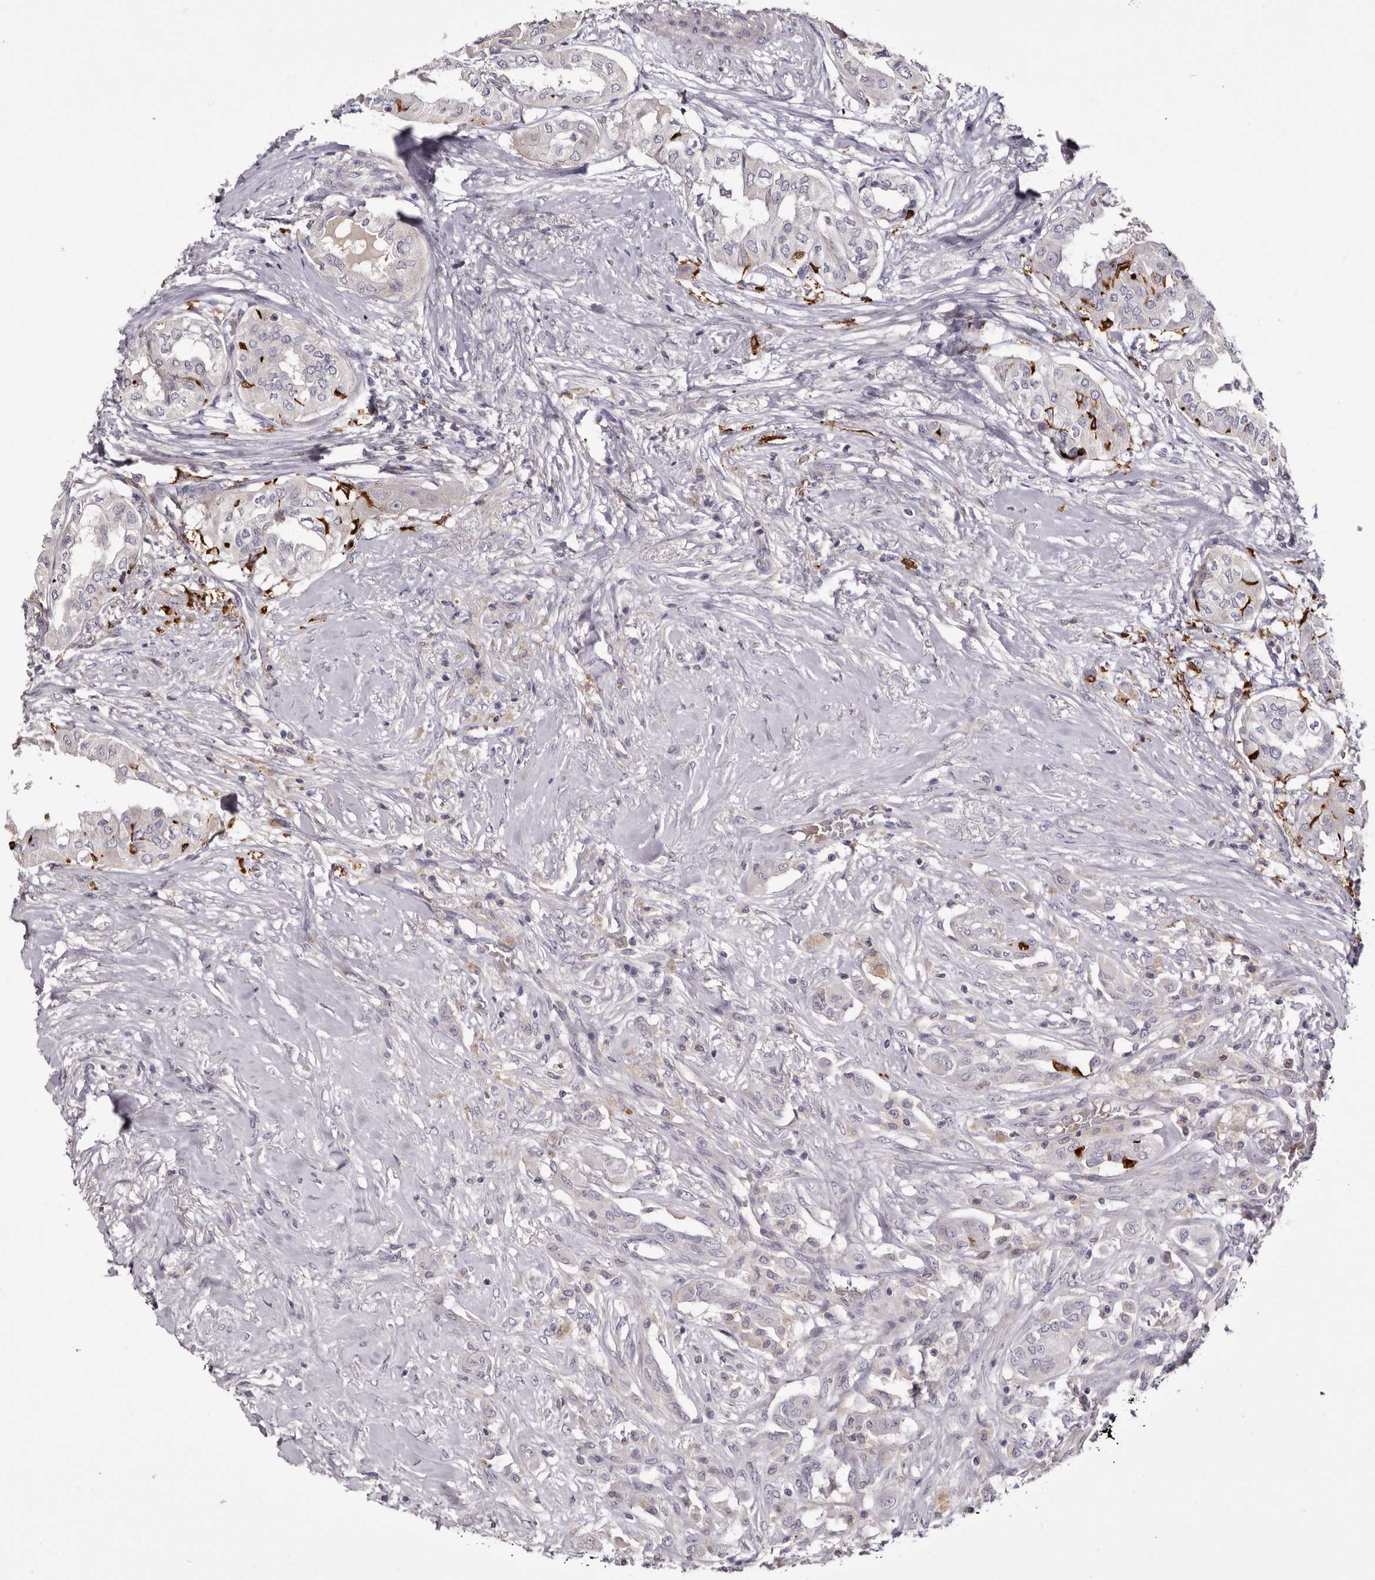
{"staining": {"intensity": "negative", "quantity": "none", "location": "none"}, "tissue": "thyroid cancer", "cell_type": "Tumor cells", "image_type": "cancer", "snomed": [{"axis": "morphology", "description": "Papillary adenocarcinoma, NOS"}, {"axis": "topography", "description": "Thyroid gland"}], "caption": "Immunohistochemistry (IHC) image of human thyroid cancer stained for a protein (brown), which displays no expression in tumor cells.", "gene": "S1PR5", "patient": {"sex": "female", "age": 59}}